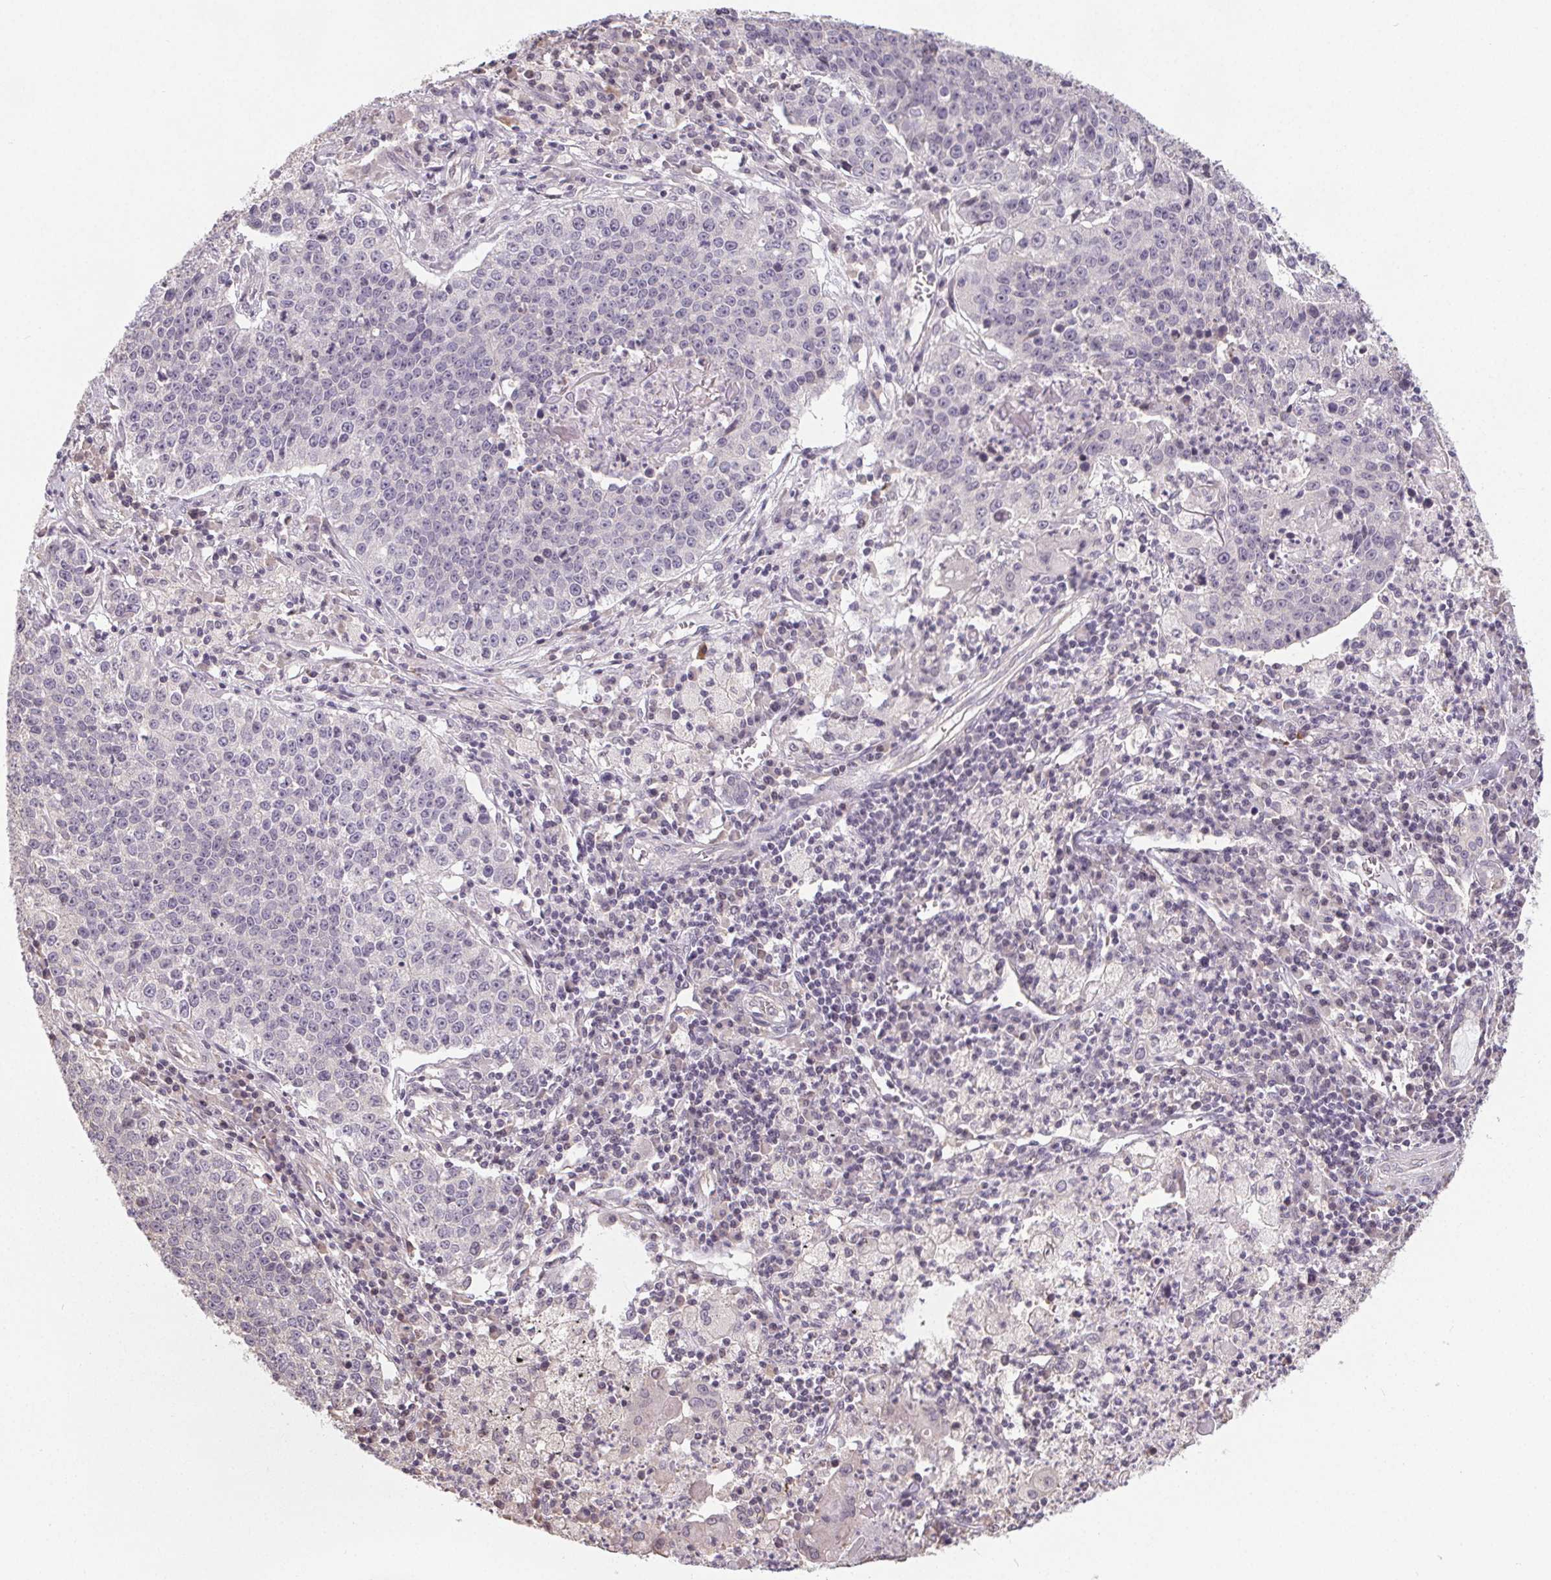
{"staining": {"intensity": "negative", "quantity": "none", "location": "none"}, "tissue": "lung cancer", "cell_type": "Tumor cells", "image_type": "cancer", "snomed": [{"axis": "morphology", "description": "Squamous cell carcinoma, NOS"}, {"axis": "morphology", "description": "Squamous cell carcinoma, metastatic, NOS"}, {"axis": "topography", "description": "Lung"}, {"axis": "topography", "description": "Pleura, NOS"}], "caption": "Immunohistochemistry (IHC) micrograph of neoplastic tissue: metastatic squamous cell carcinoma (lung) stained with DAB demonstrates no significant protein staining in tumor cells. (DAB (3,3'-diaminobenzidine) immunohistochemistry visualized using brightfield microscopy, high magnification).", "gene": "SLC26A2", "patient": {"sex": "male", "age": 72}}